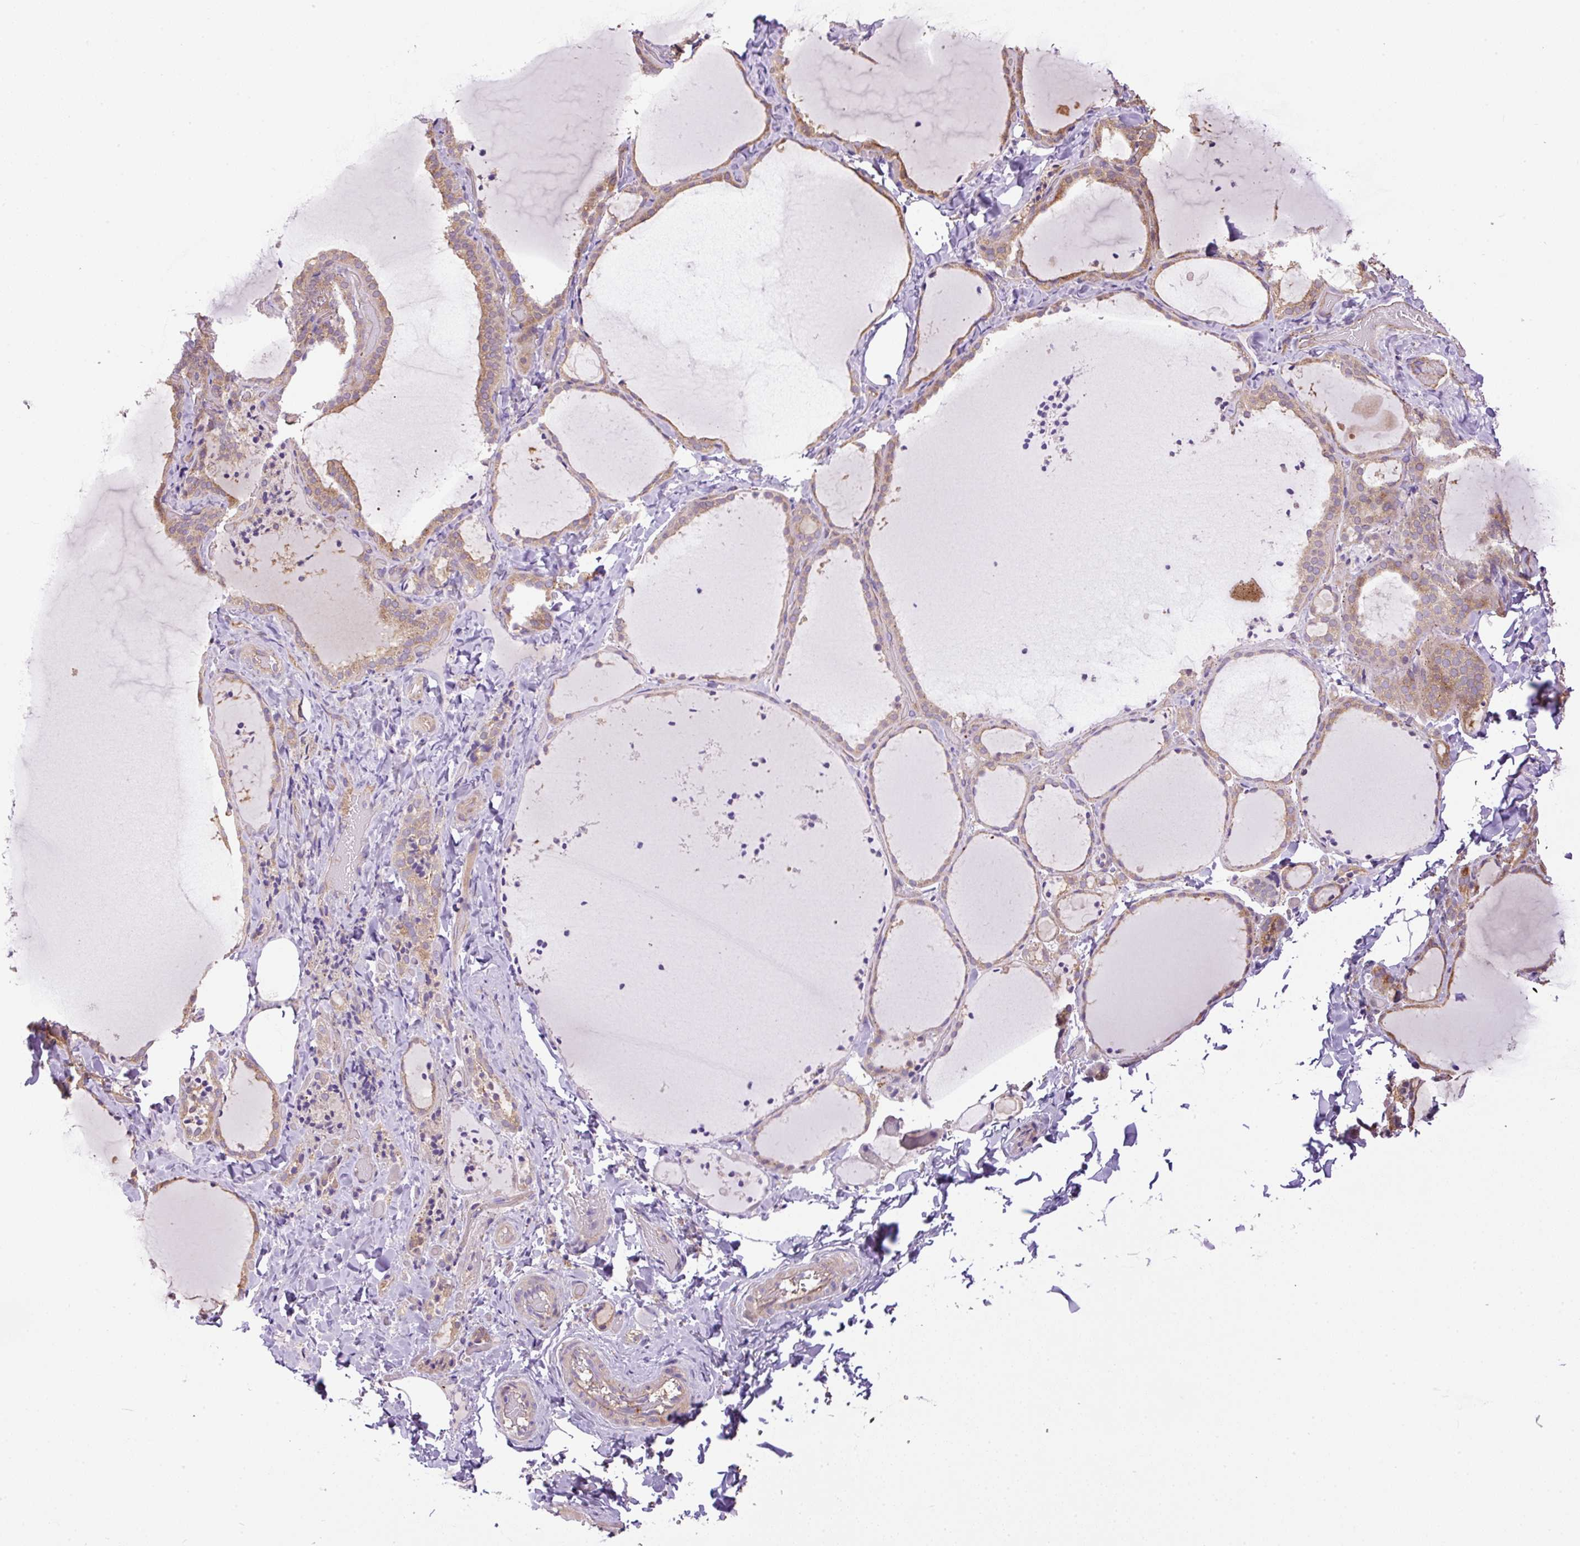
{"staining": {"intensity": "moderate", "quantity": ">75%", "location": "cytoplasmic/membranous"}, "tissue": "thyroid gland", "cell_type": "Glandular cells", "image_type": "normal", "snomed": [{"axis": "morphology", "description": "Normal tissue, NOS"}, {"axis": "topography", "description": "Thyroid gland"}], "caption": "DAB (3,3'-diaminobenzidine) immunohistochemical staining of normal human thyroid gland exhibits moderate cytoplasmic/membranous protein staining in about >75% of glandular cells. (brown staining indicates protein expression, while blue staining denotes nuclei).", "gene": "PPME1", "patient": {"sex": "female", "age": 22}}